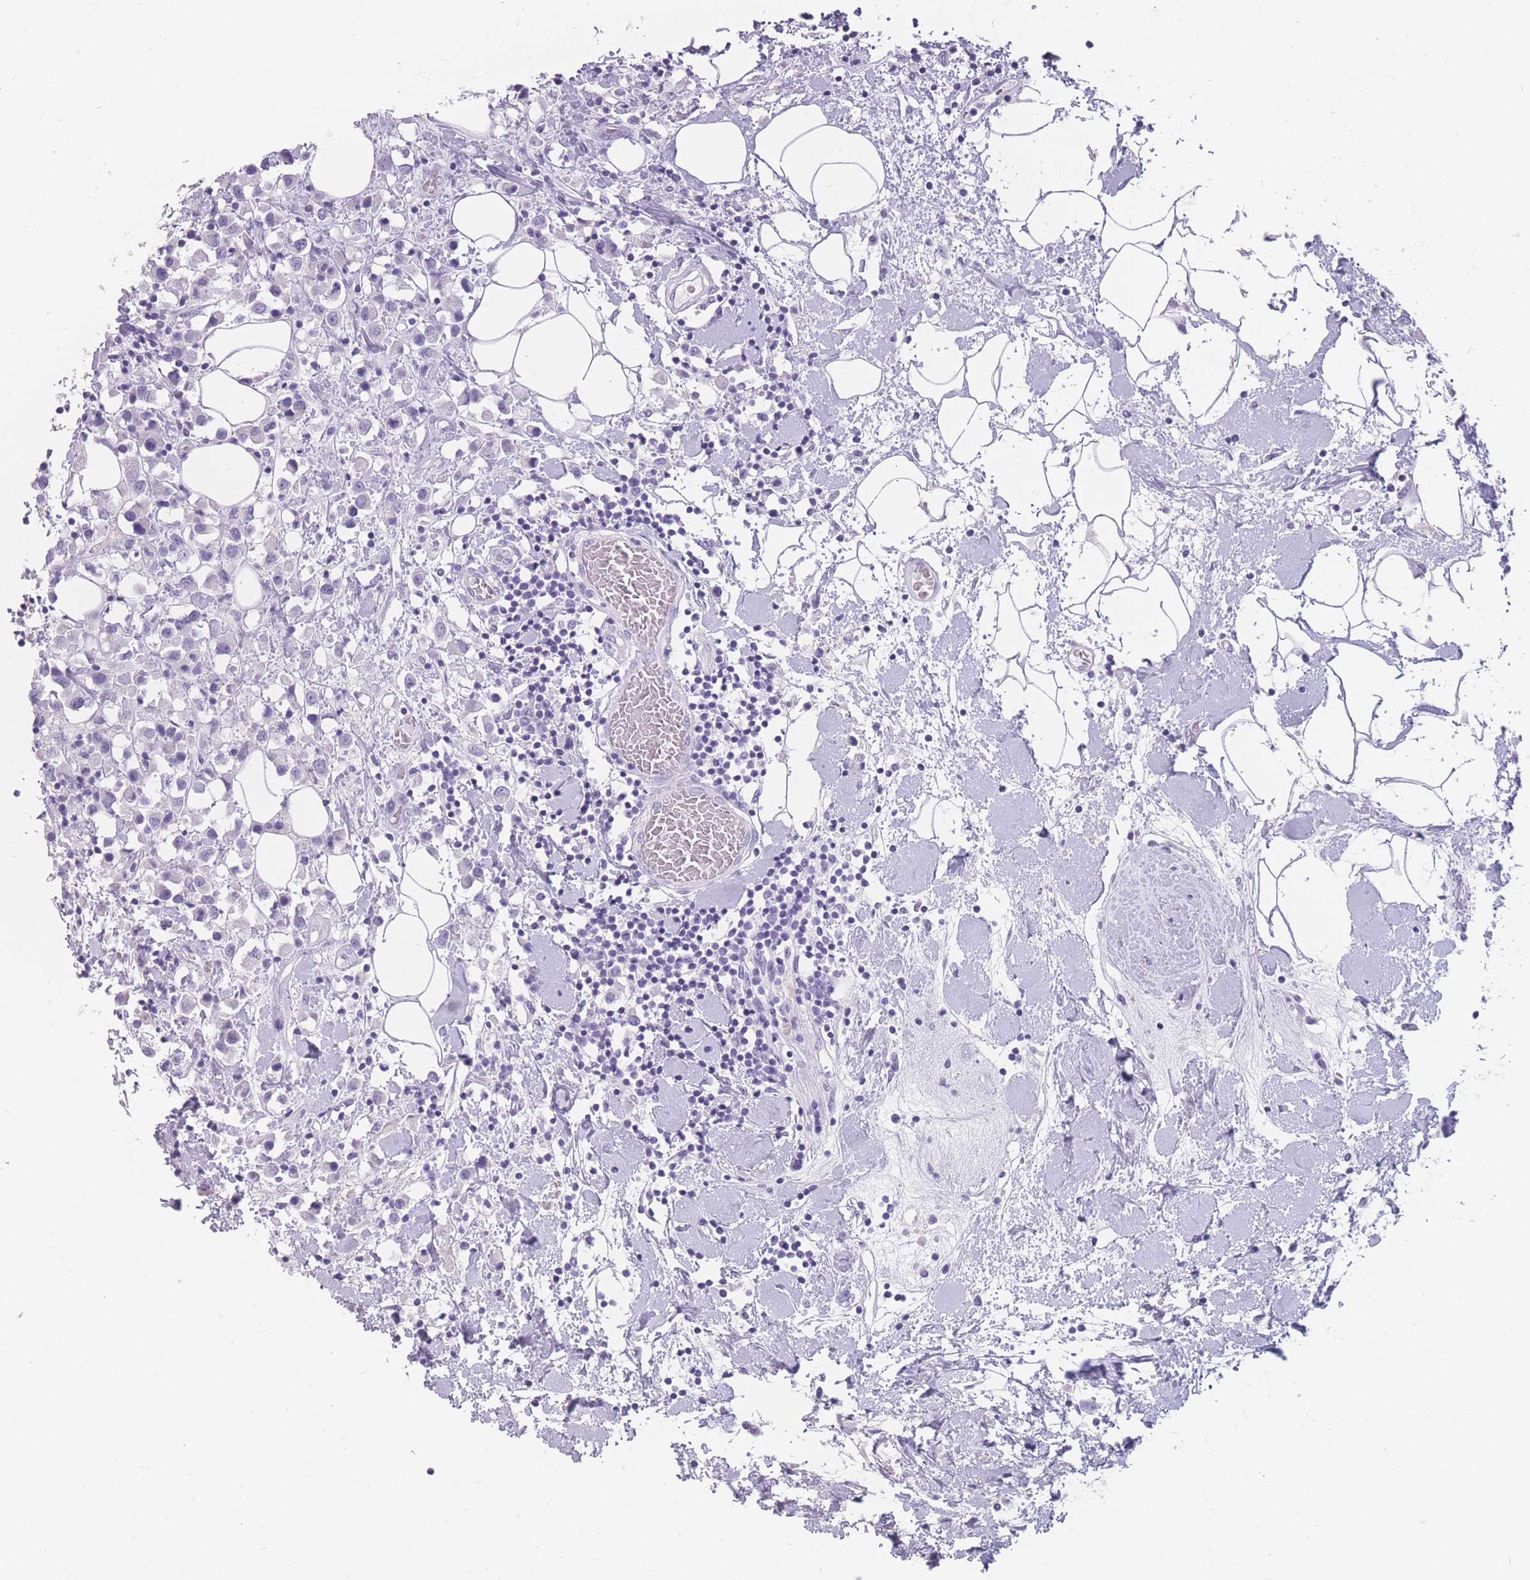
{"staining": {"intensity": "negative", "quantity": "none", "location": "none"}, "tissue": "breast cancer", "cell_type": "Tumor cells", "image_type": "cancer", "snomed": [{"axis": "morphology", "description": "Duct carcinoma"}, {"axis": "topography", "description": "Breast"}], "caption": "Tumor cells are negative for protein expression in human invasive ductal carcinoma (breast).", "gene": "CCNO", "patient": {"sex": "female", "age": 61}}